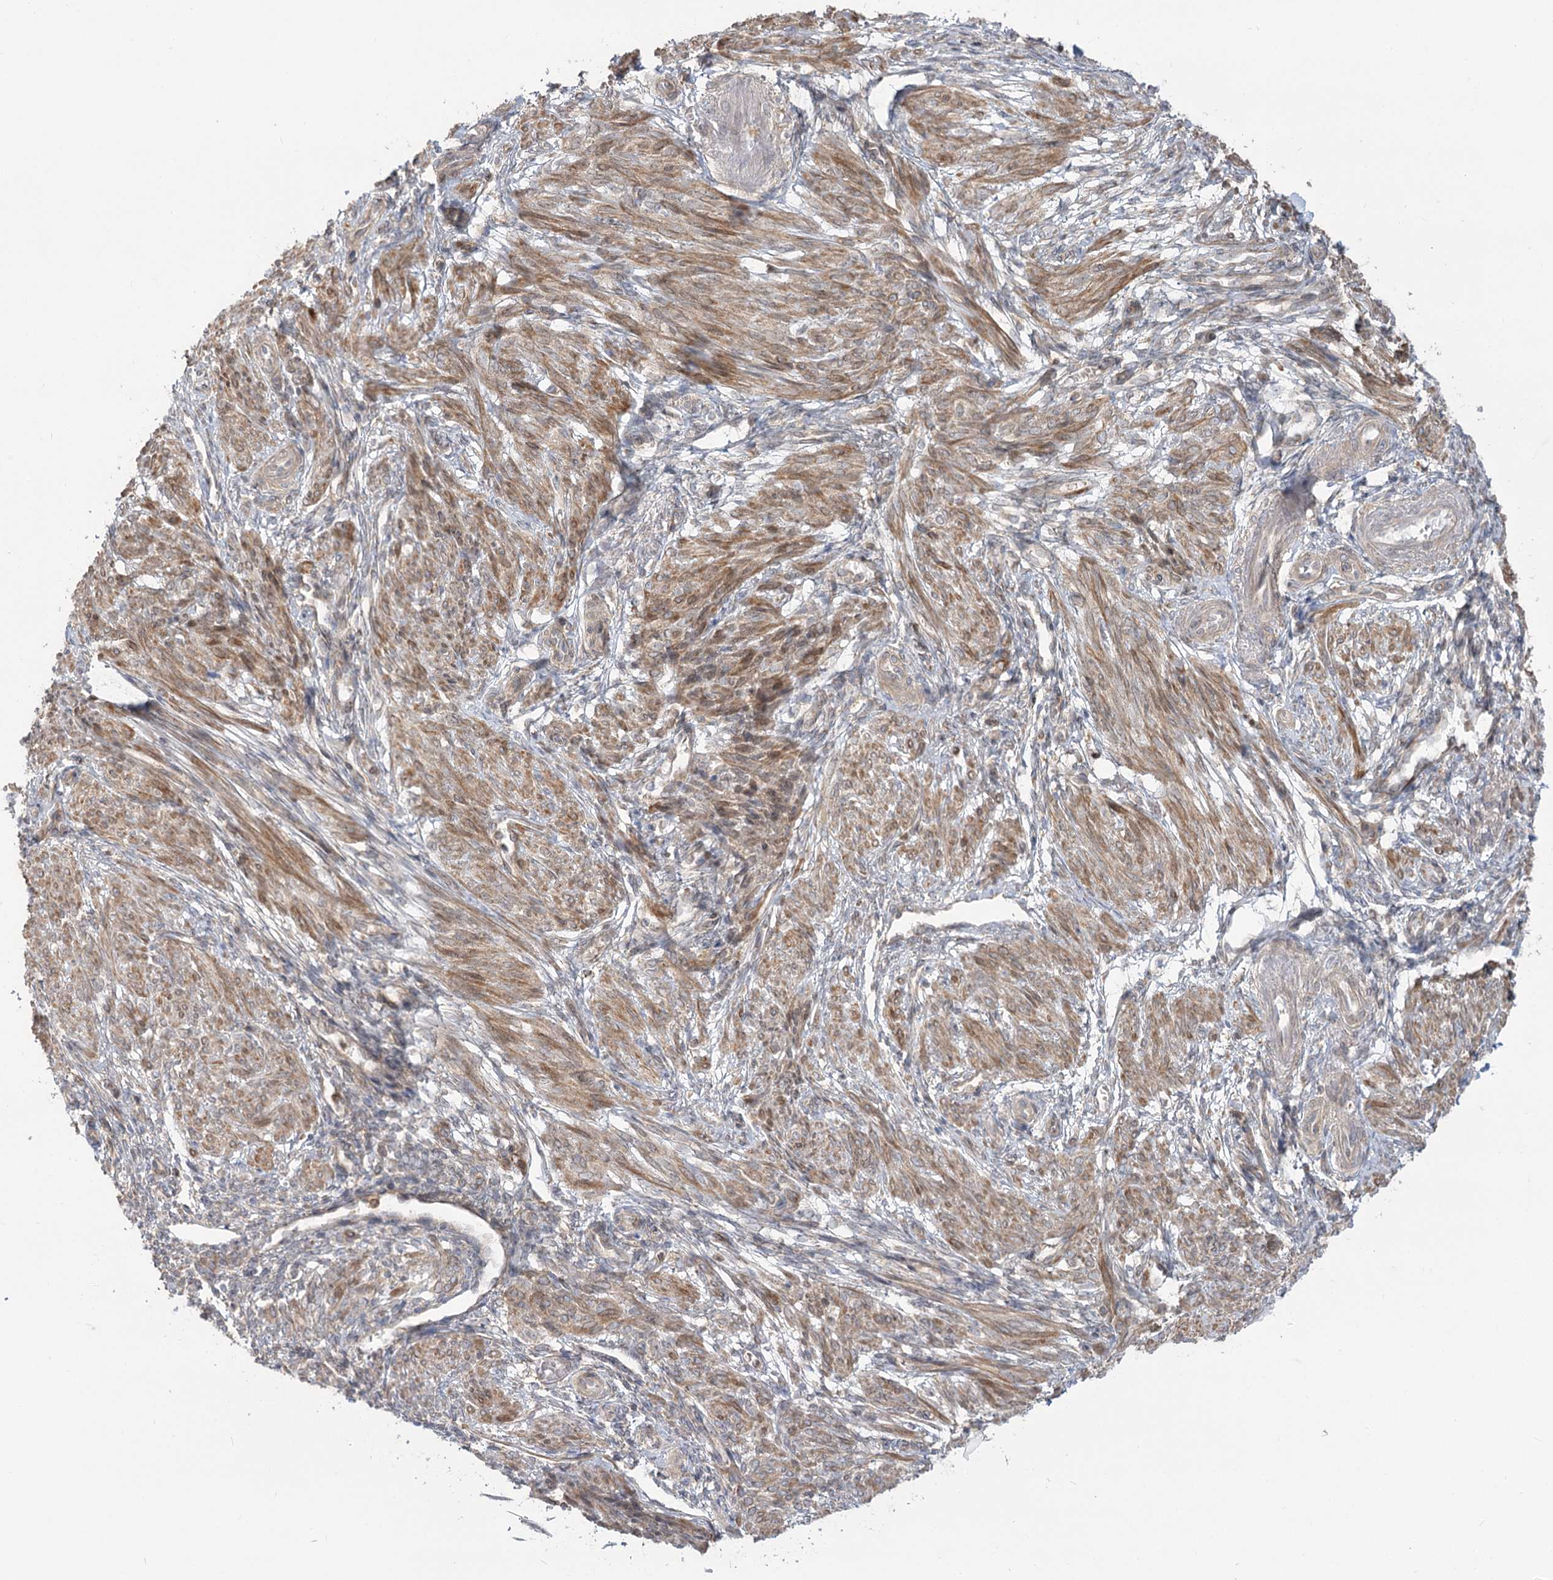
{"staining": {"intensity": "moderate", "quantity": ">75%", "location": "cytoplasmic/membranous"}, "tissue": "smooth muscle", "cell_type": "Smooth muscle cells", "image_type": "normal", "snomed": [{"axis": "morphology", "description": "Normal tissue, NOS"}, {"axis": "topography", "description": "Smooth muscle"}], "caption": "Immunohistochemical staining of benign smooth muscle displays medium levels of moderate cytoplasmic/membranous expression in about >75% of smooth muscle cells.", "gene": "MTMR3", "patient": {"sex": "female", "age": 39}}